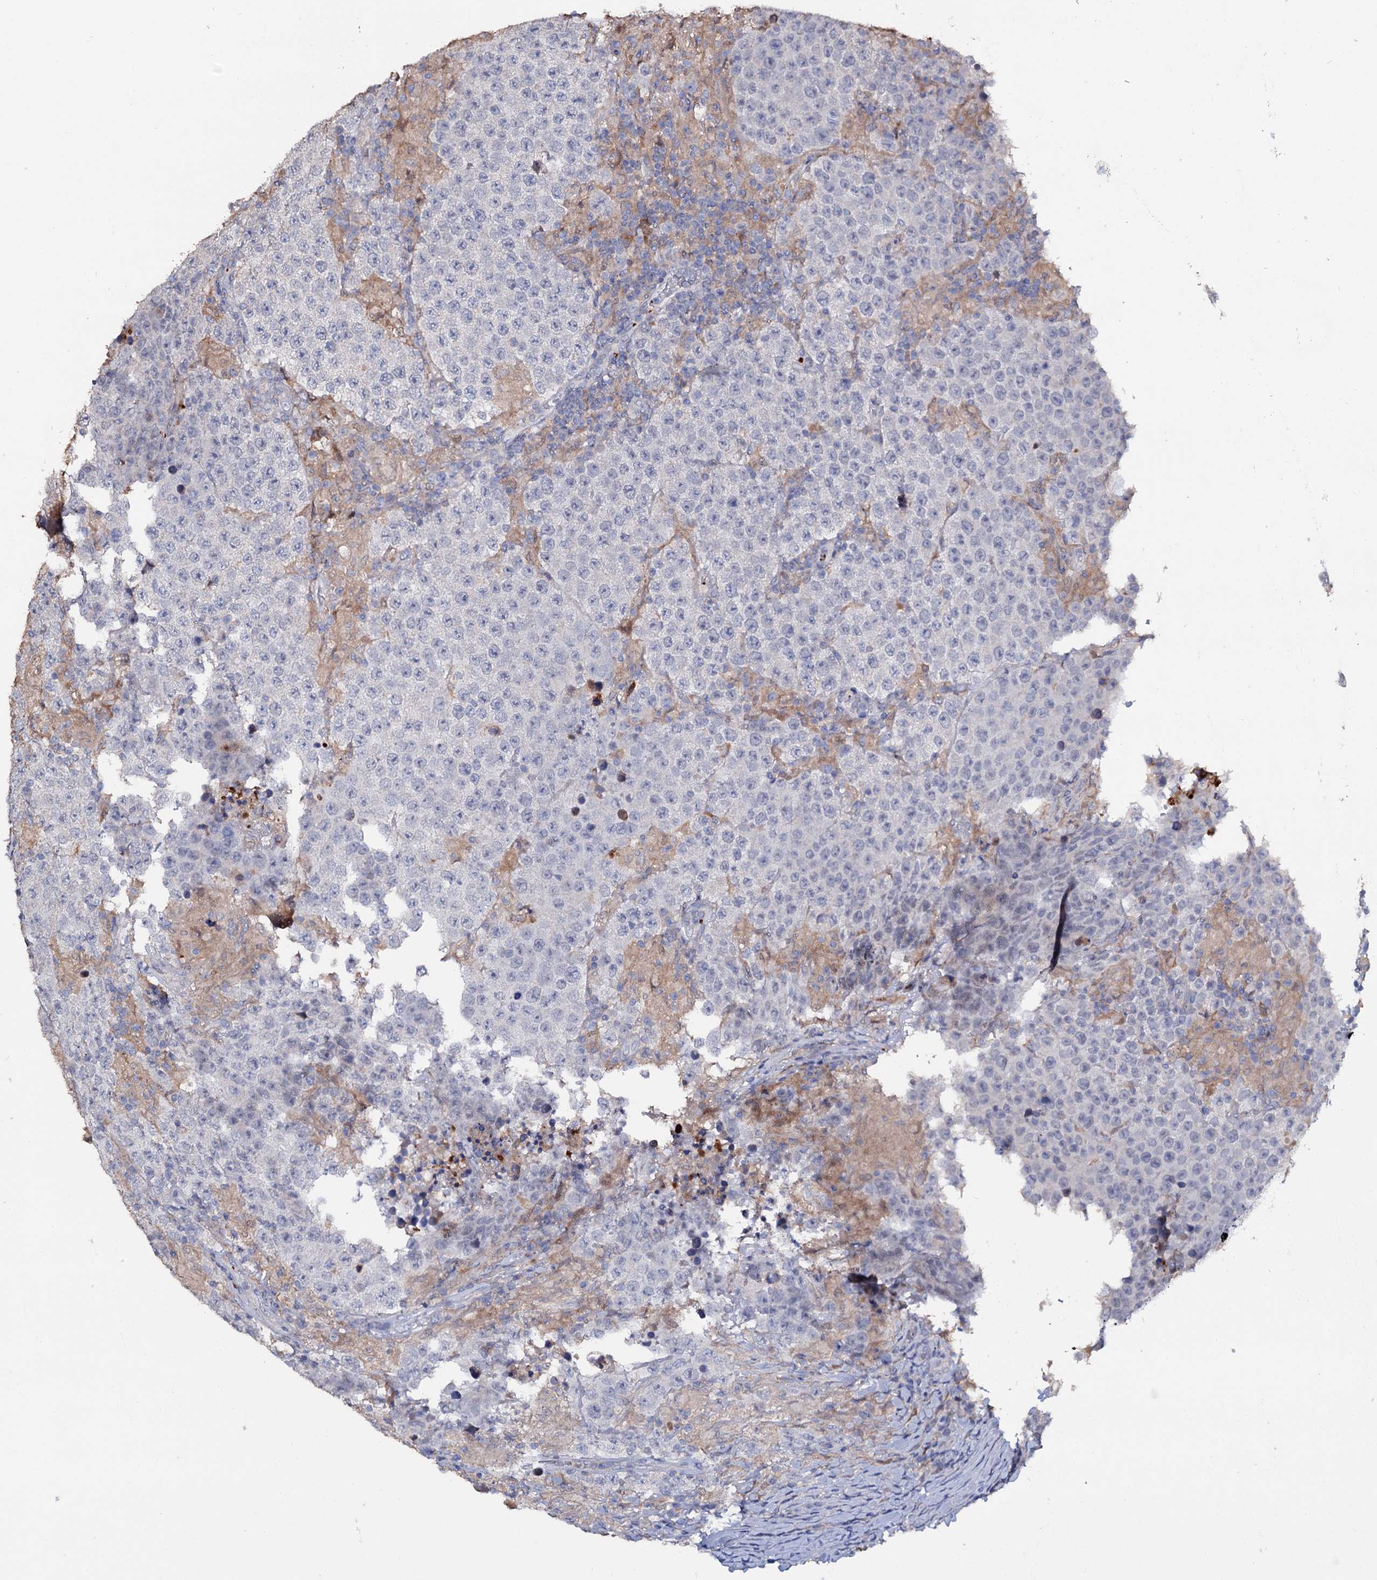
{"staining": {"intensity": "negative", "quantity": "none", "location": "none"}, "tissue": "testis cancer", "cell_type": "Tumor cells", "image_type": "cancer", "snomed": [{"axis": "morphology", "description": "Normal tissue, NOS"}, {"axis": "morphology", "description": "Urothelial carcinoma, High grade"}, {"axis": "morphology", "description": "Seminoma, NOS"}, {"axis": "morphology", "description": "Carcinoma, Embryonal, NOS"}, {"axis": "topography", "description": "Urinary bladder"}, {"axis": "topography", "description": "Testis"}], "caption": "This histopathology image is of testis embryonal carcinoma stained with immunohistochemistry (IHC) to label a protein in brown with the nuclei are counter-stained blue. There is no positivity in tumor cells.", "gene": "DNAH6", "patient": {"sex": "male", "age": 41}}